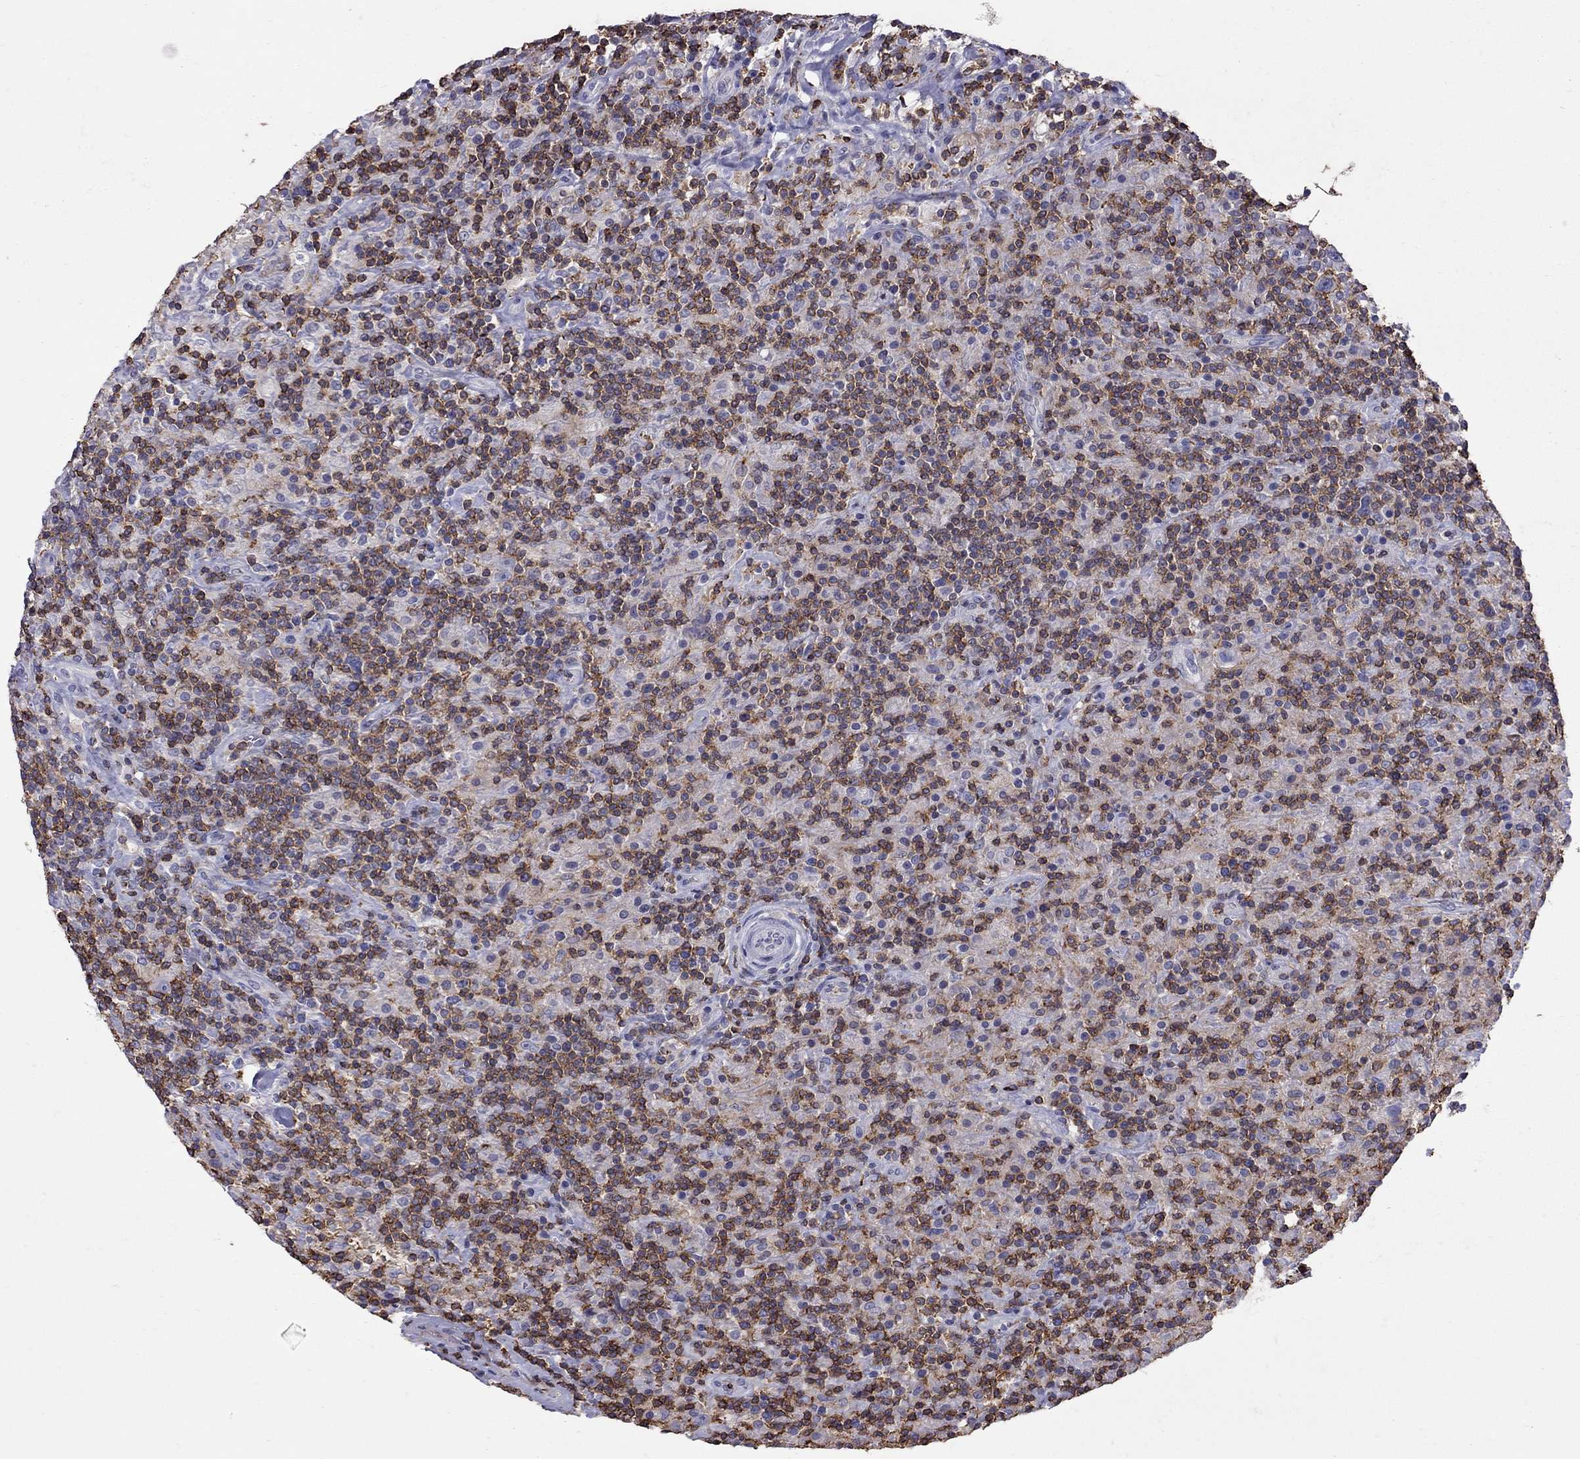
{"staining": {"intensity": "negative", "quantity": "none", "location": "none"}, "tissue": "lymphoma", "cell_type": "Tumor cells", "image_type": "cancer", "snomed": [{"axis": "morphology", "description": "Hodgkin's disease, NOS"}, {"axis": "topography", "description": "Lymph node"}], "caption": "Immunohistochemistry (IHC) of lymphoma exhibits no positivity in tumor cells. (DAB IHC visualized using brightfield microscopy, high magnification).", "gene": "MND1", "patient": {"sex": "male", "age": 70}}